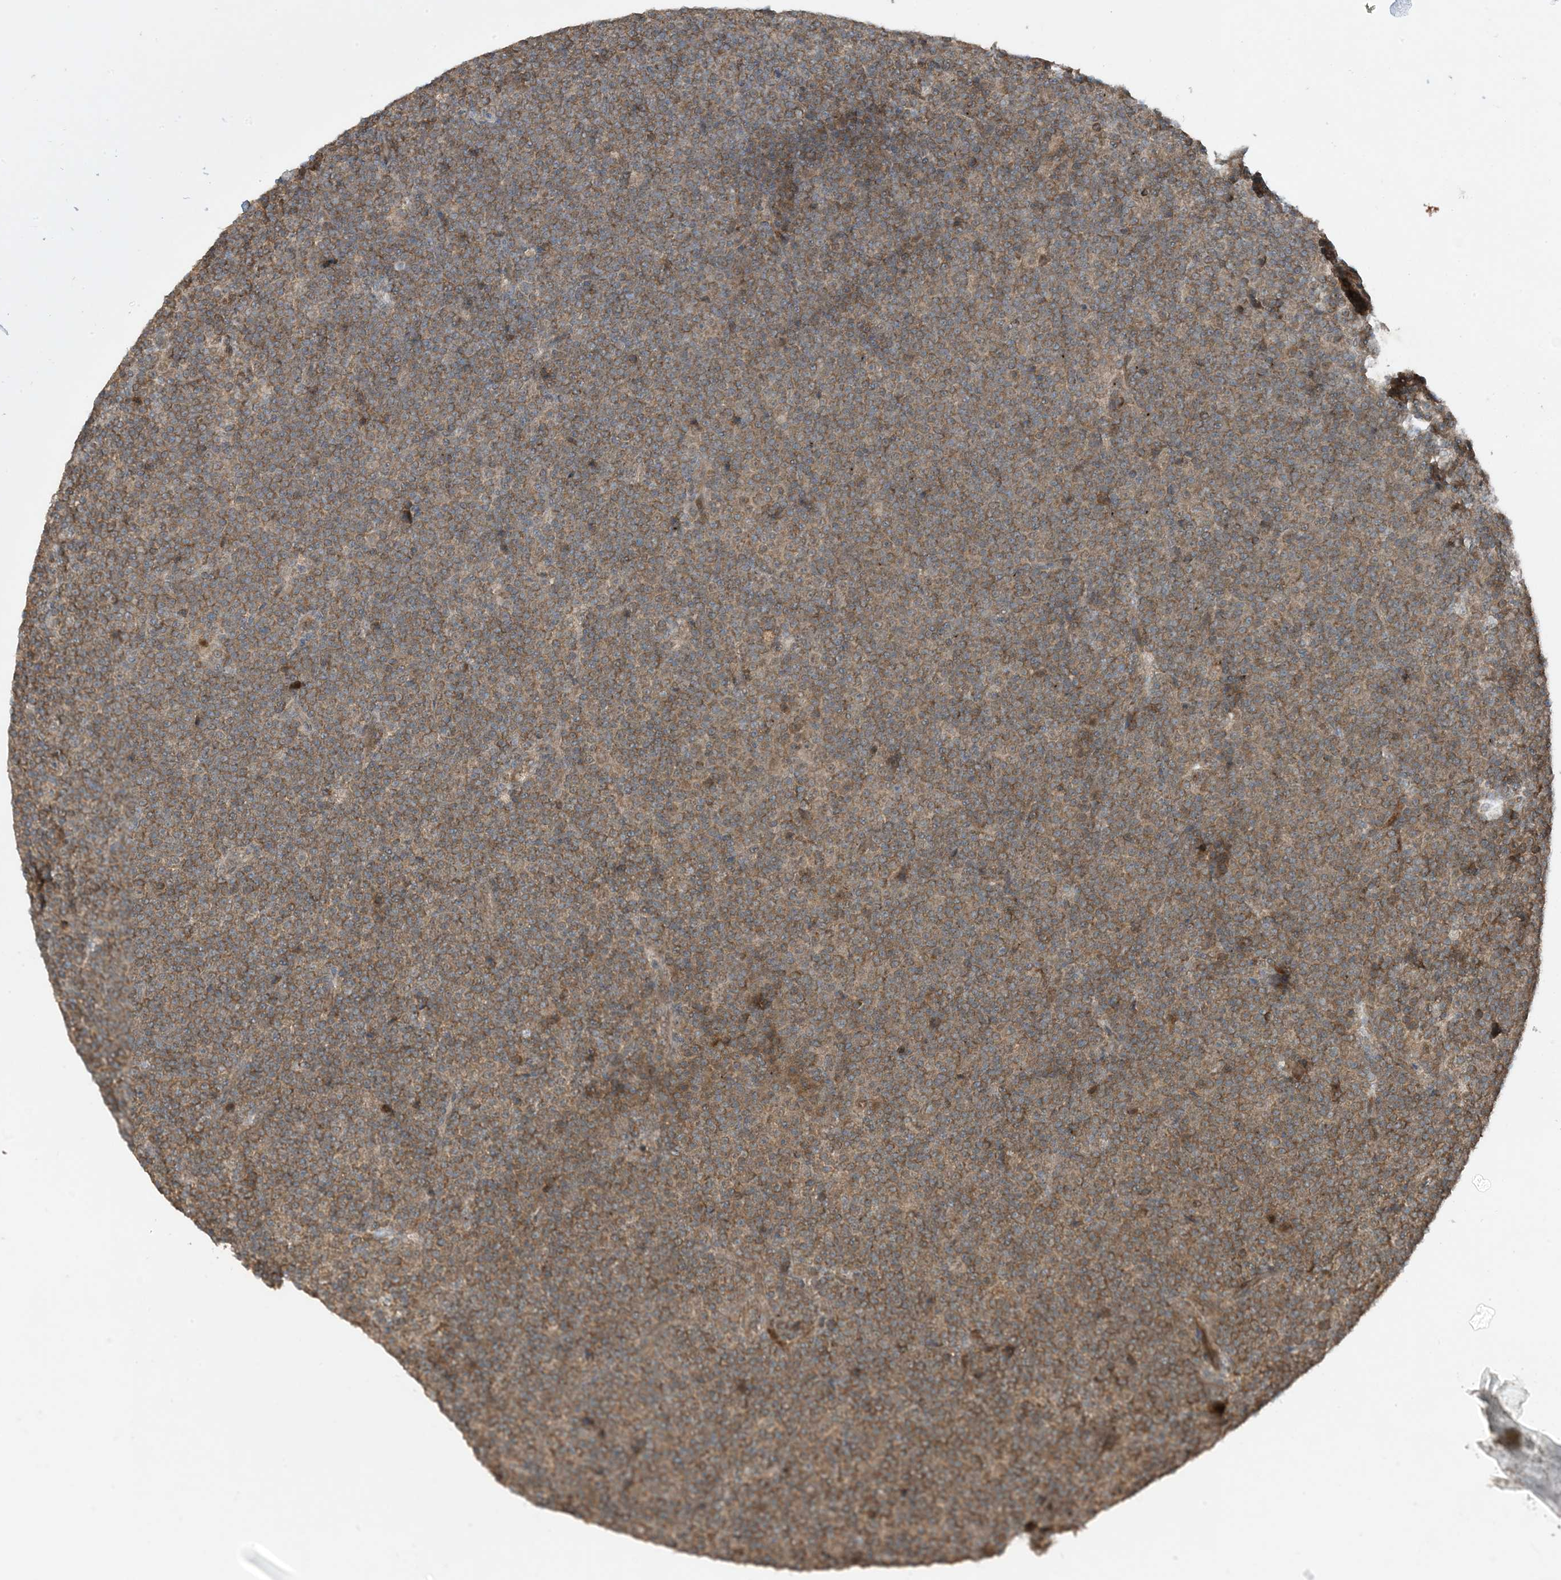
{"staining": {"intensity": "moderate", "quantity": ">75%", "location": "cytoplasmic/membranous"}, "tissue": "lymphoma", "cell_type": "Tumor cells", "image_type": "cancer", "snomed": [{"axis": "morphology", "description": "Malignant lymphoma, non-Hodgkin's type, Low grade"}, {"axis": "topography", "description": "Lymph node"}], "caption": "A histopathology image of human low-grade malignant lymphoma, non-Hodgkin's type stained for a protein demonstrates moderate cytoplasmic/membranous brown staining in tumor cells. Immunohistochemistry (ihc) stains the protein of interest in brown and the nuclei are stained blue.", "gene": "PUSL1", "patient": {"sex": "female", "age": 67}}